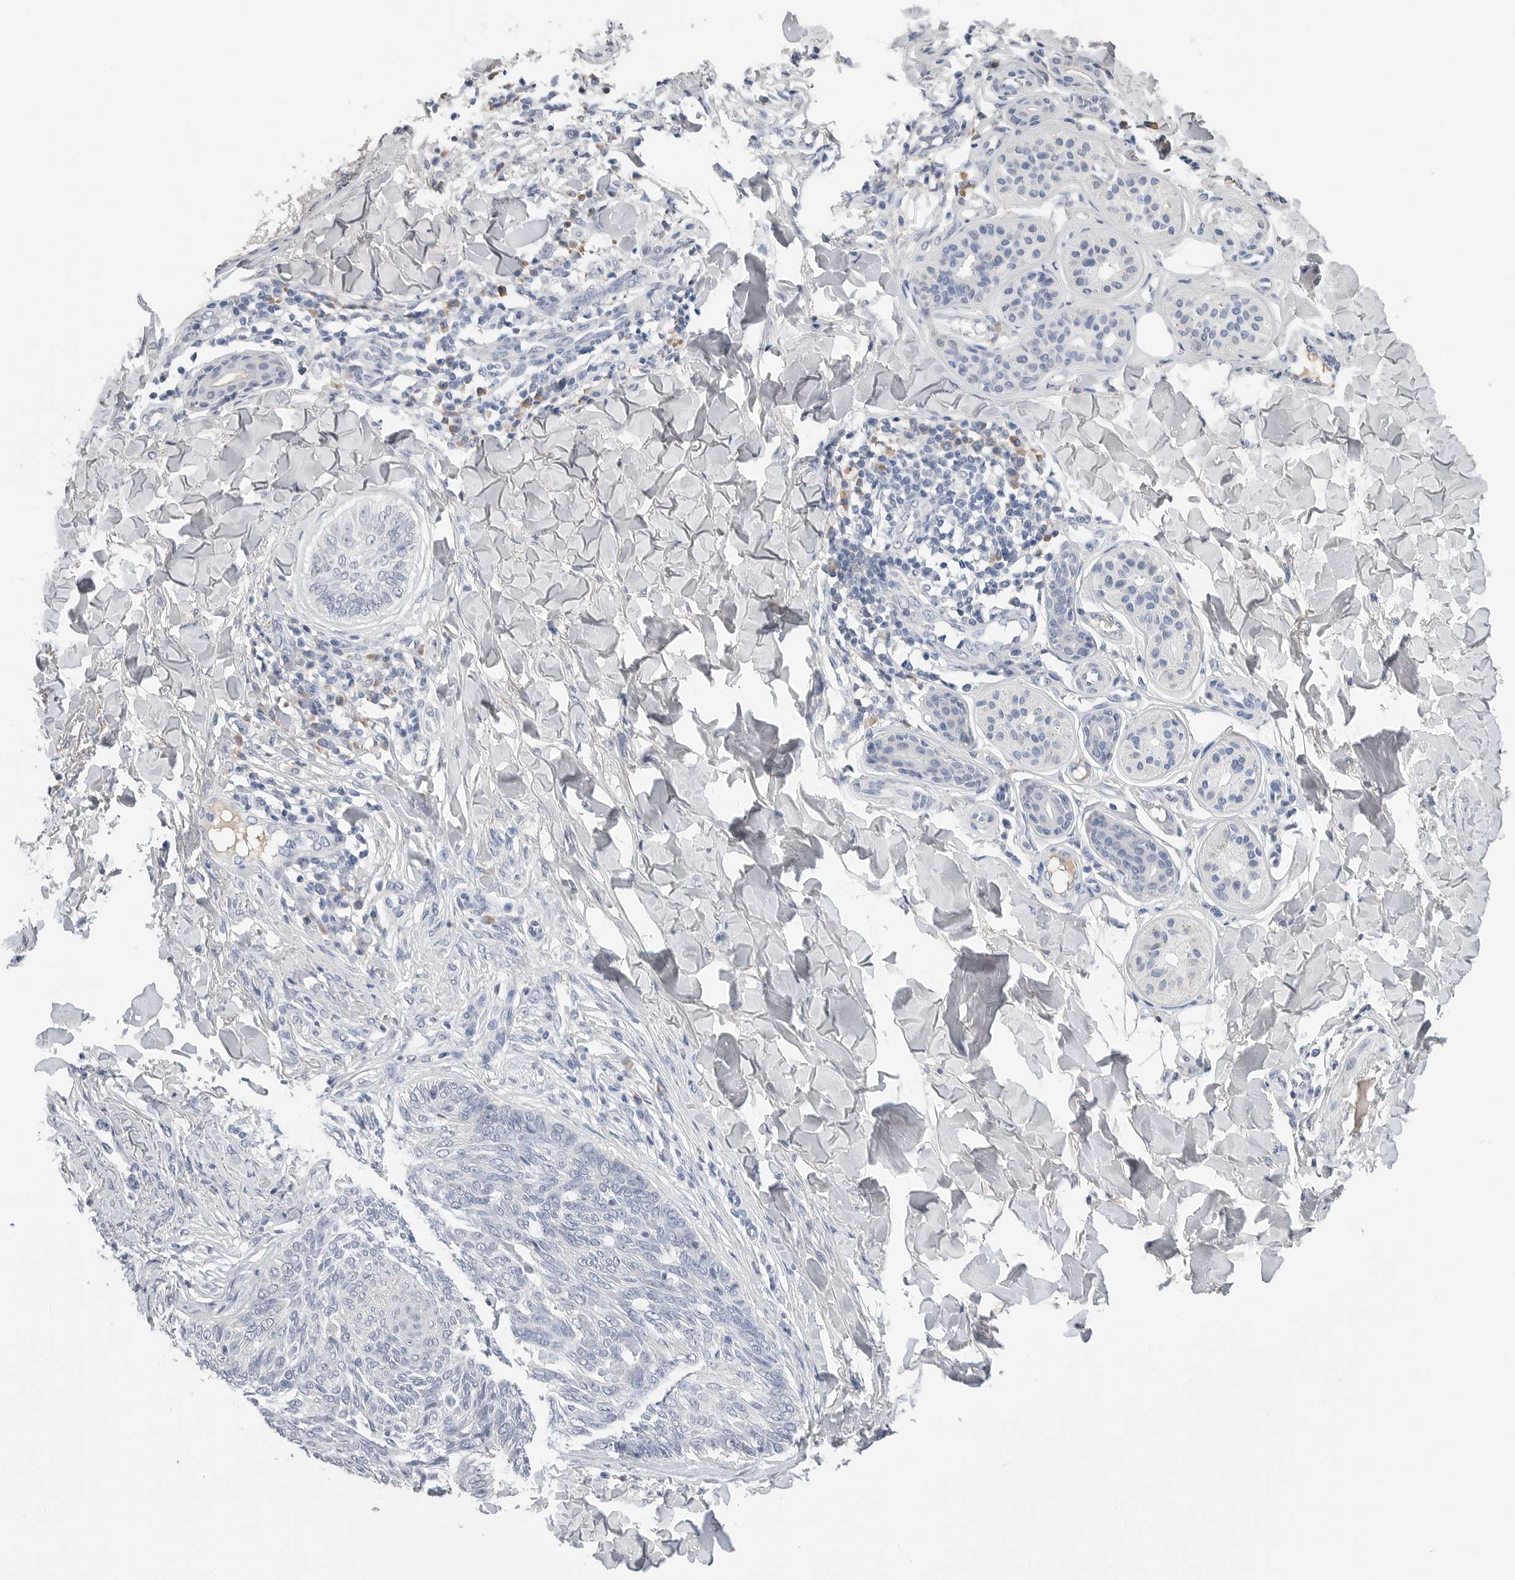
{"staining": {"intensity": "negative", "quantity": "none", "location": "none"}, "tissue": "skin cancer", "cell_type": "Tumor cells", "image_type": "cancer", "snomed": [{"axis": "morphology", "description": "Basal cell carcinoma"}, {"axis": "topography", "description": "Skin"}], "caption": "DAB immunohistochemical staining of basal cell carcinoma (skin) reveals no significant expression in tumor cells. (DAB IHC with hematoxylin counter stain).", "gene": "FABP6", "patient": {"sex": "male", "age": 43}}